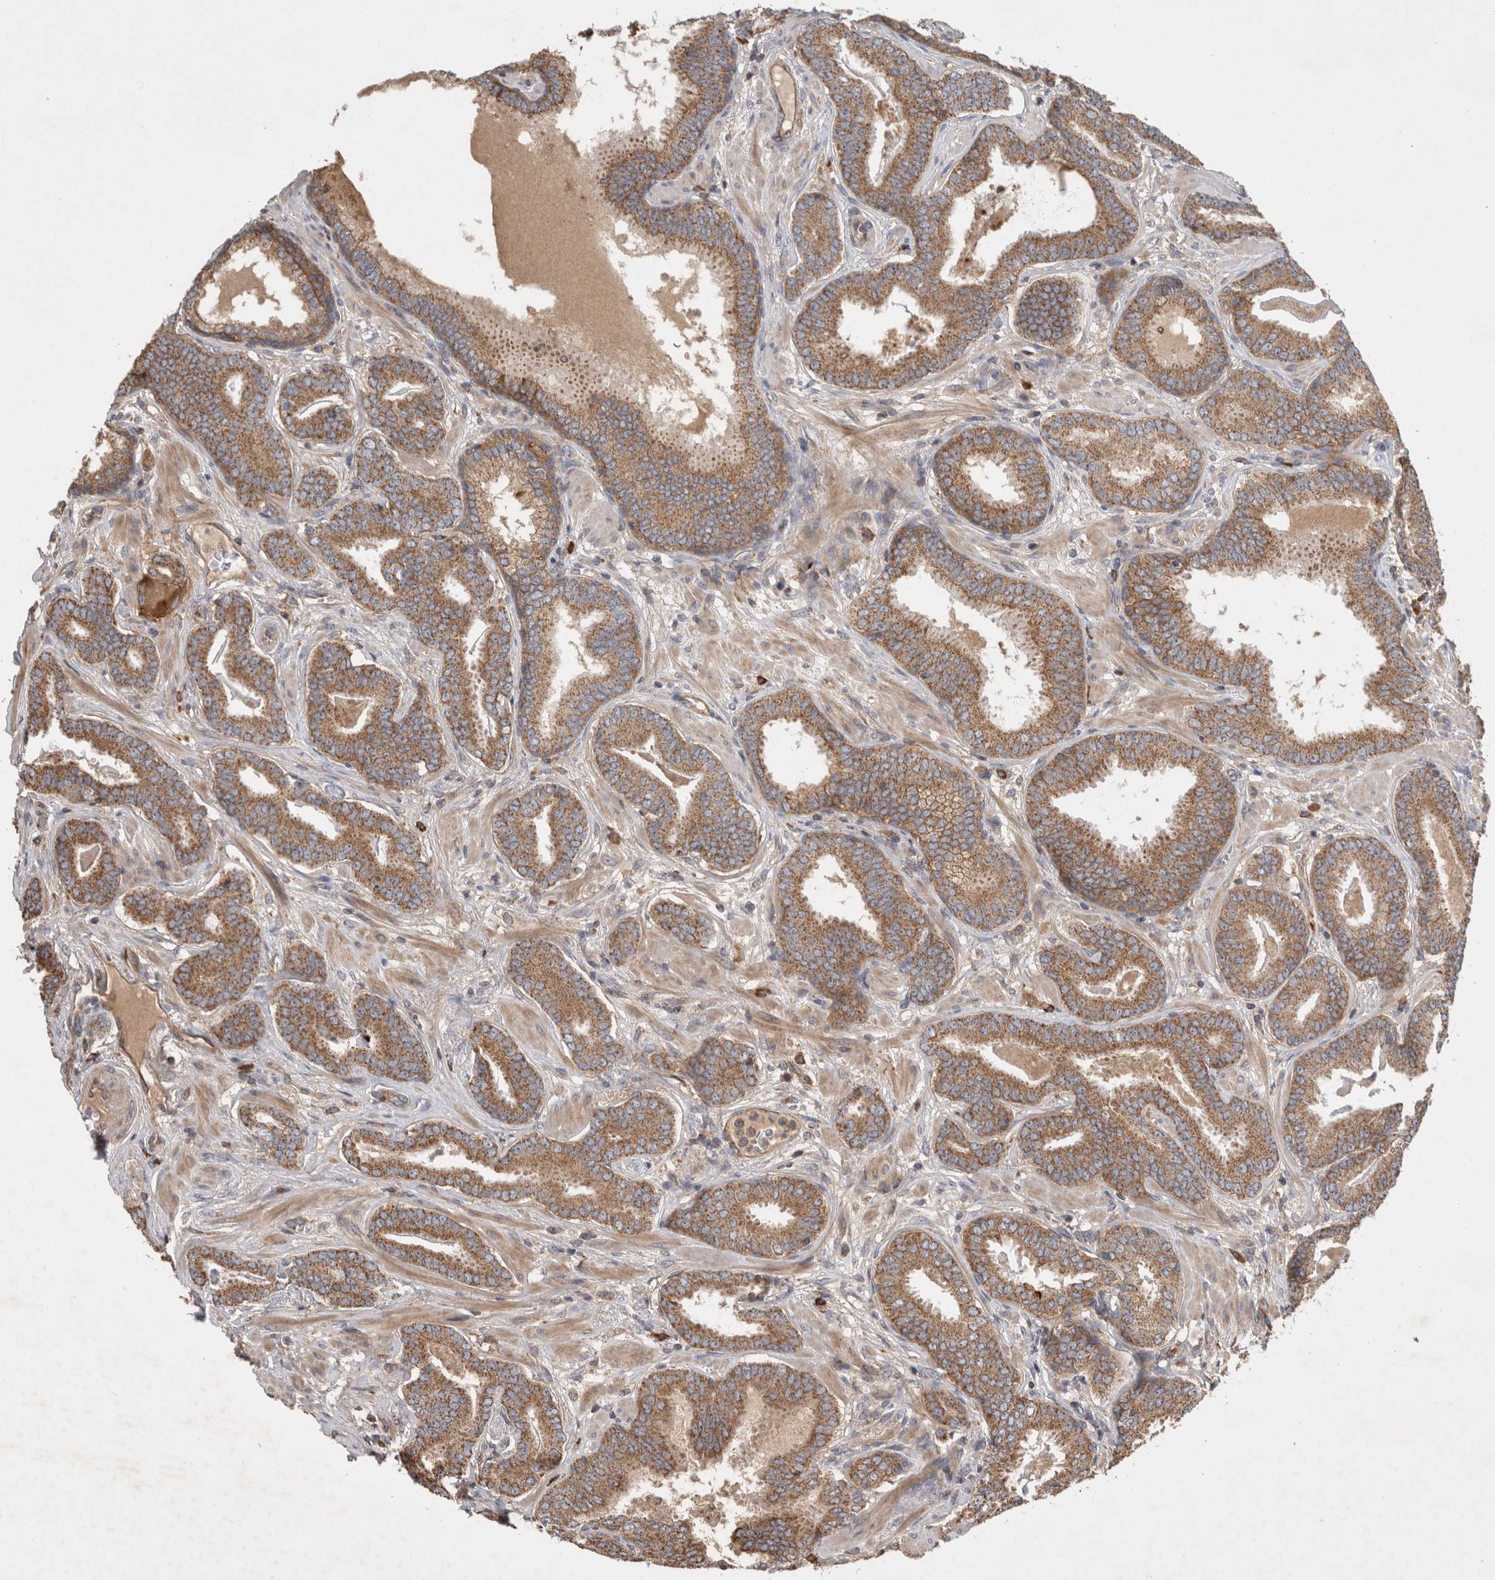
{"staining": {"intensity": "moderate", "quantity": ">75%", "location": "cytoplasmic/membranous"}, "tissue": "prostate cancer", "cell_type": "Tumor cells", "image_type": "cancer", "snomed": [{"axis": "morphology", "description": "Adenocarcinoma, Low grade"}, {"axis": "topography", "description": "Prostate"}], "caption": "The immunohistochemical stain shows moderate cytoplasmic/membranous staining in tumor cells of low-grade adenocarcinoma (prostate) tissue.", "gene": "SERAC1", "patient": {"sex": "male", "age": 62}}